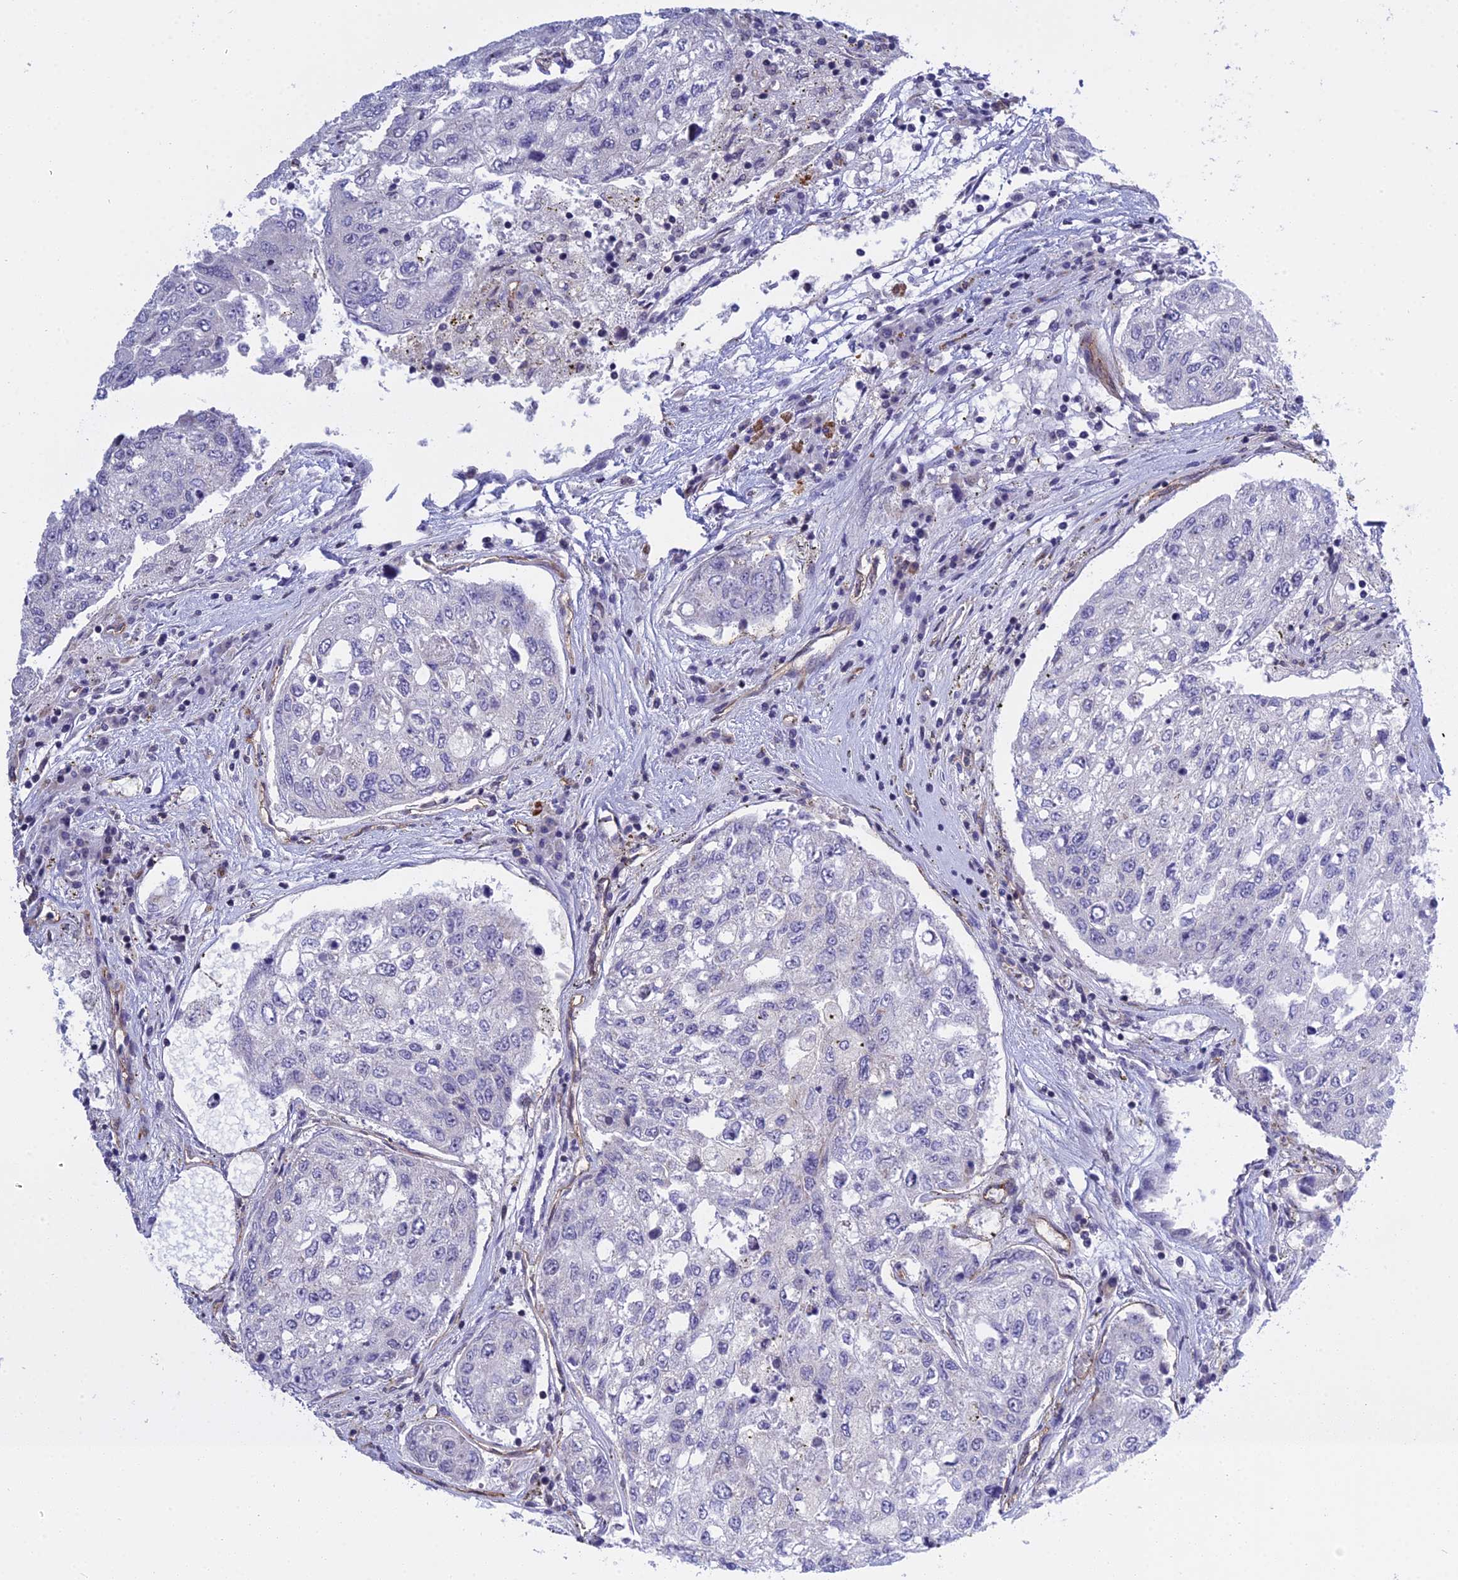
{"staining": {"intensity": "negative", "quantity": "none", "location": "none"}, "tissue": "urothelial cancer", "cell_type": "Tumor cells", "image_type": "cancer", "snomed": [{"axis": "morphology", "description": "Urothelial carcinoma, High grade"}, {"axis": "topography", "description": "Lymph node"}, {"axis": "topography", "description": "Urinary bladder"}], "caption": "Immunohistochemistry micrograph of urothelial cancer stained for a protein (brown), which shows no staining in tumor cells.", "gene": "MPND", "patient": {"sex": "male", "age": 51}}